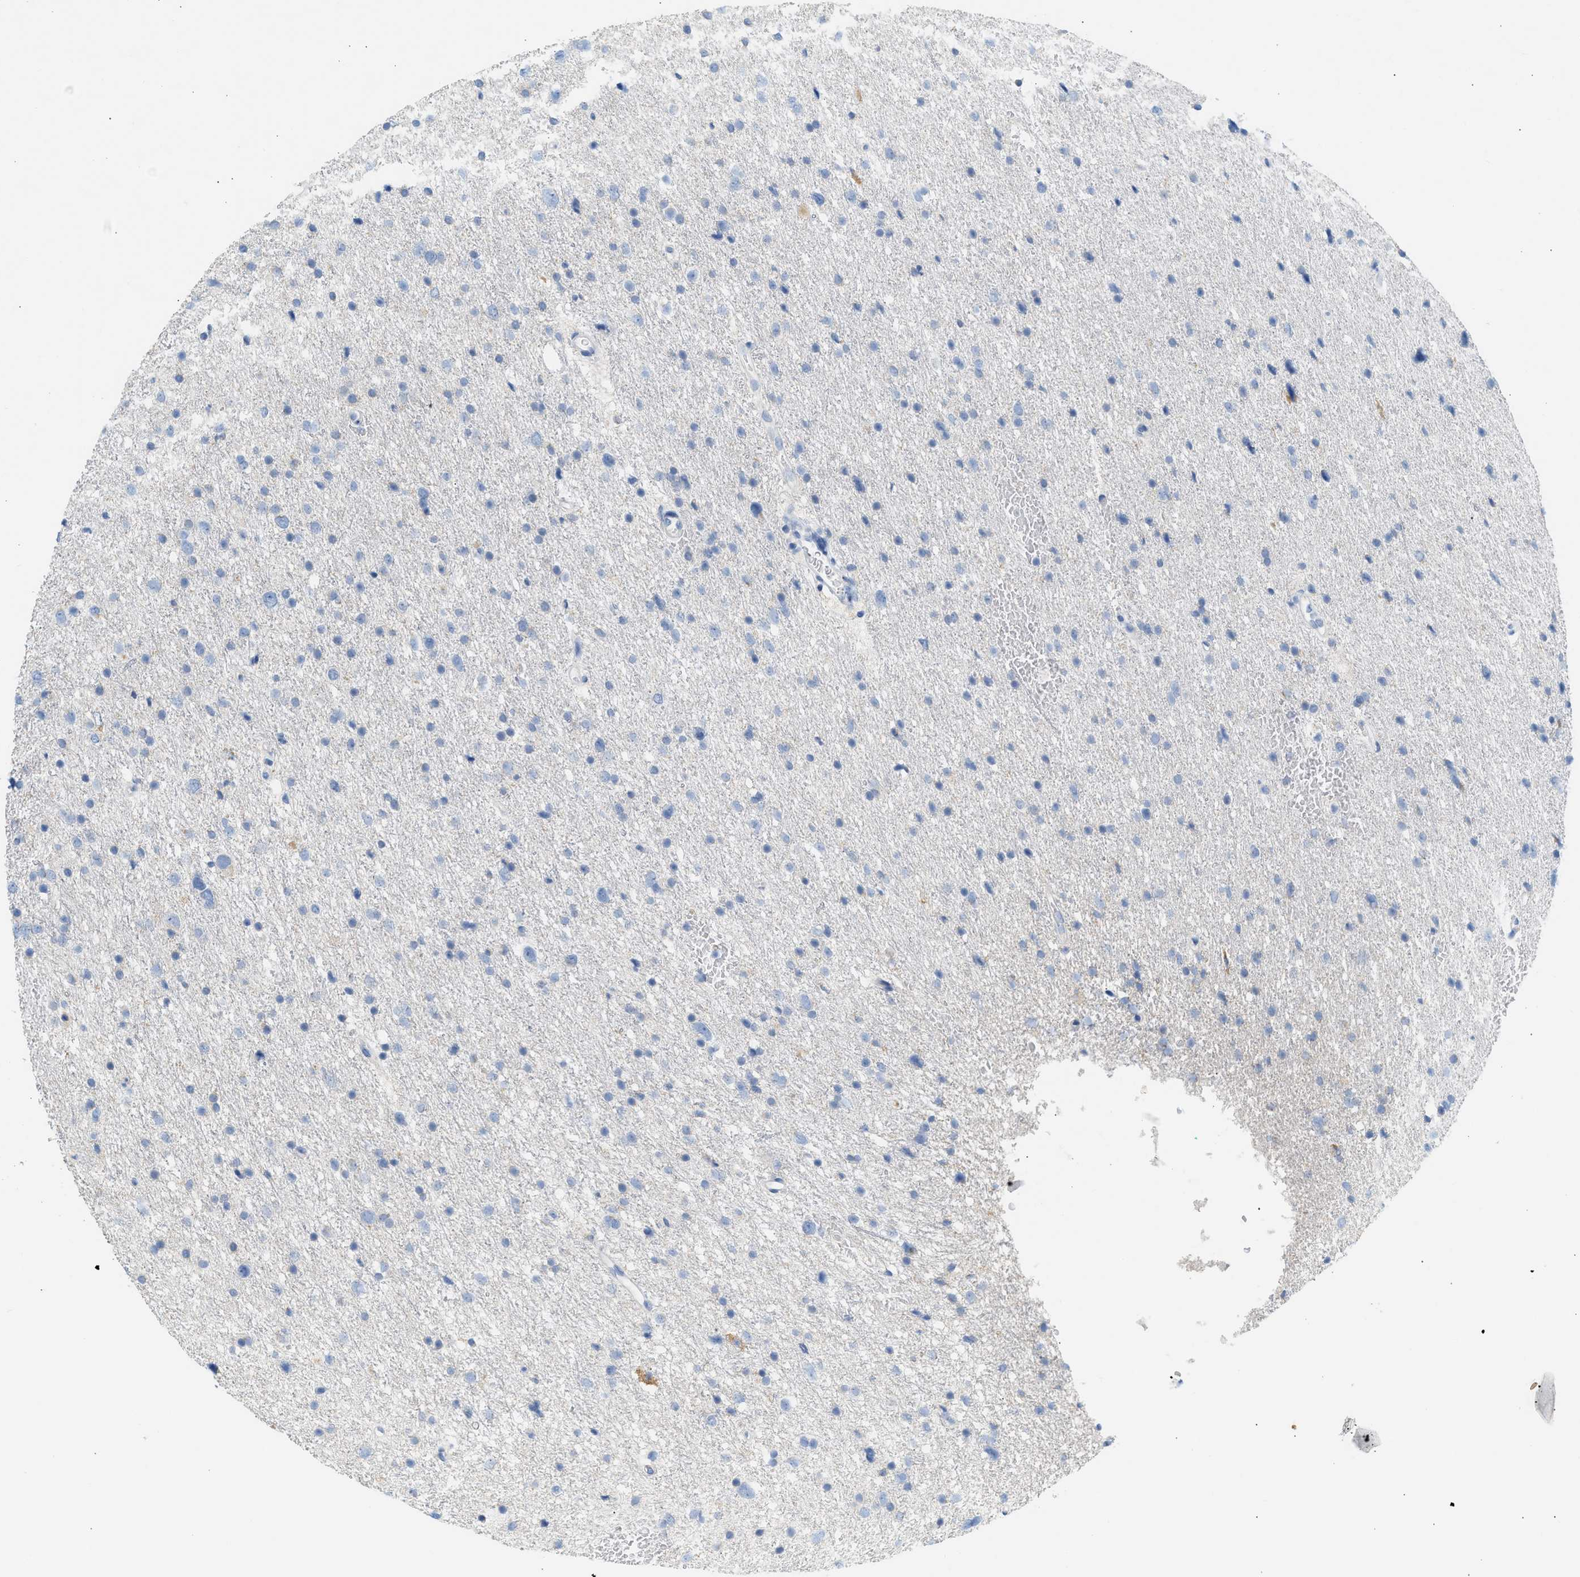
{"staining": {"intensity": "negative", "quantity": "none", "location": "none"}, "tissue": "glioma", "cell_type": "Tumor cells", "image_type": "cancer", "snomed": [{"axis": "morphology", "description": "Glioma, malignant, Low grade"}, {"axis": "topography", "description": "Brain"}], "caption": "Malignant glioma (low-grade) was stained to show a protein in brown. There is no significant expression in tumor cells.", "gene": "NDUFS8", "patient": {"sex": "female", "age": 37}}